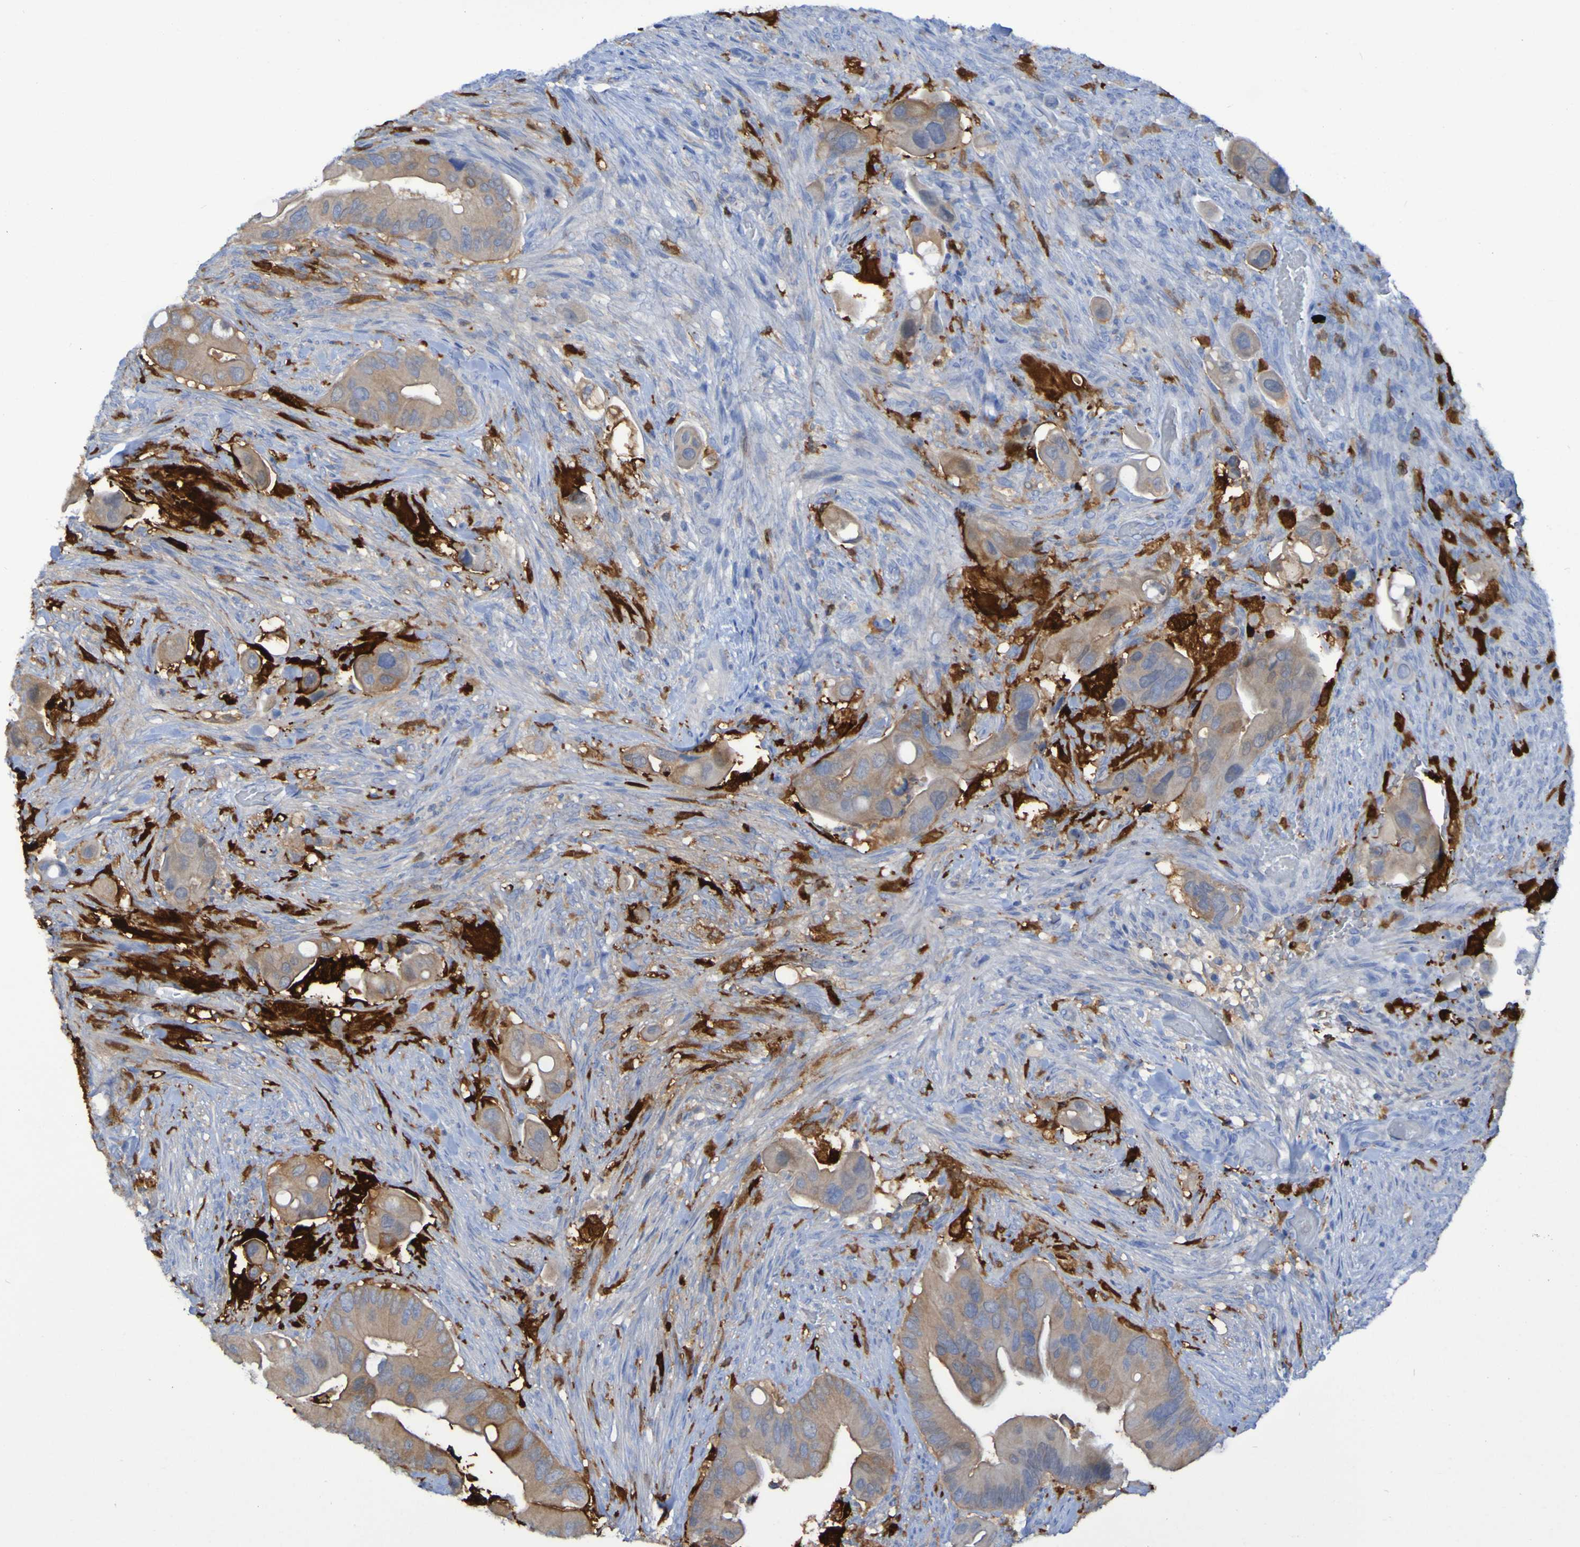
{"staining": {"intensity": "moderate", "quantity": ">75%", "location": "cytoplasmic/membranous"}, "tissue": "colorectal cancer", "cell_type": "Tumor cells", "image_type": "cancer", "snomed": [{"axis": "morphology", "description": "Adenocarcinoma, NOS"}, {"axis": "topography", "description": "Rectum"}], "caption": "Immunohistochemistry photomicrograph of colorectal cancer (adenocarcinoma) stained for a protein (brown), which demonstrates medium levels of moderate cytoplasmic/membranous staining in approximately >75% of tumor cells.", "gene": "MPPE1", "patient": {"sex": "female", "age": 57}}